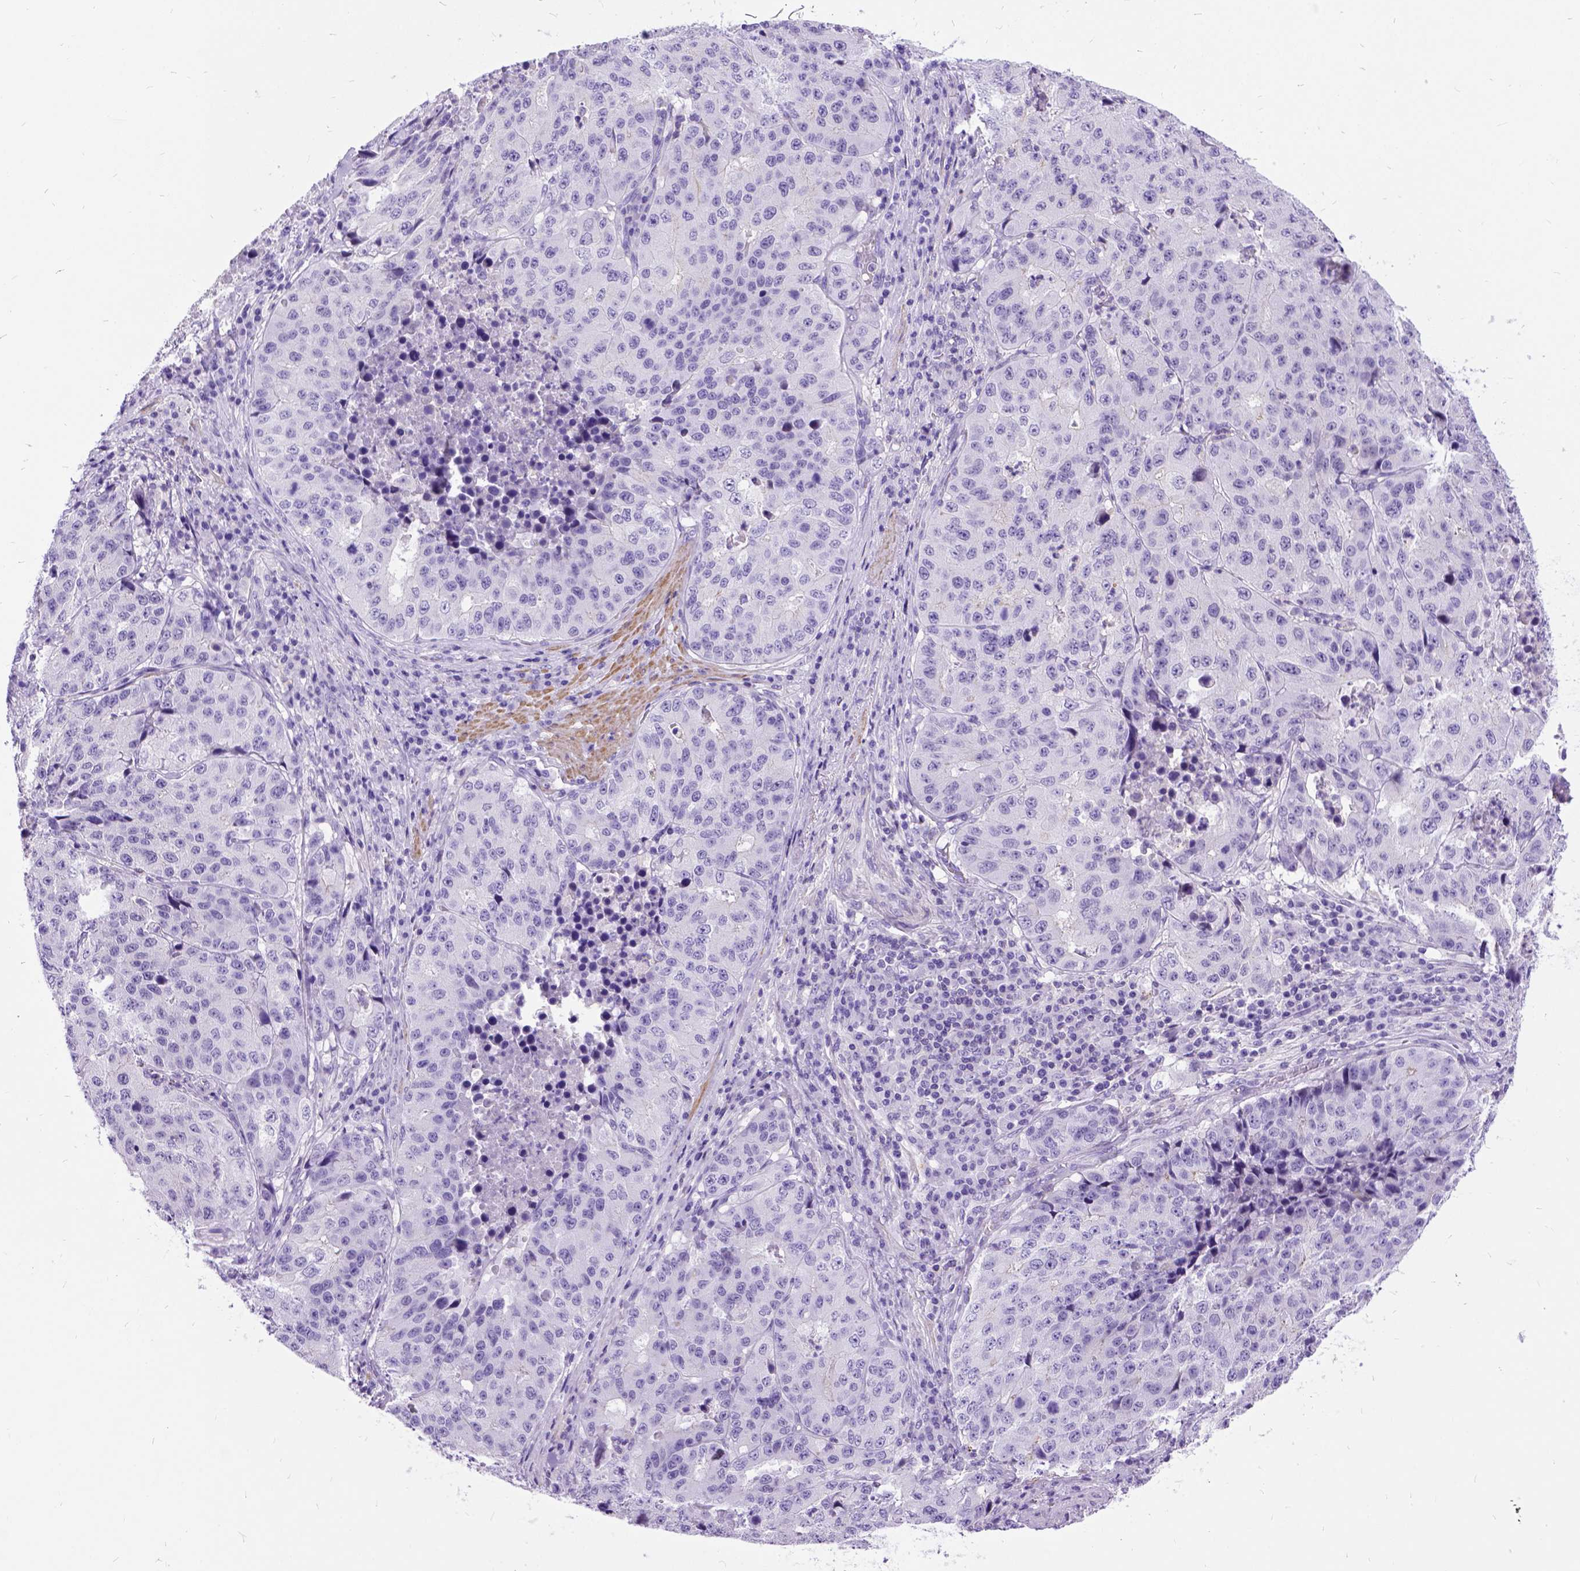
{"staining": {"intensity": "negative", "quantity": "none", "location": "none"}, "tissue": "stomach cancer", "cell_type": "Tumor cells", "image_type": "cancer", "snomed": [{"axis": "morphology", "description": "Adenocarcinoma, NOS"}, {"axis": "topography", "description": "Stomach"}], "caption": "A histopathology image of human stomach adenocarcinoma is negative for staining in tumor cells. Brightfield microscopy of immunohistochemistry (IHC) stained with DAB (3,3'-diaminobenzidine) (brown) and hematoxylin (blue), captured at high magnification.", "gene": "PRG2", "patient": {"sex": "male", "age": 71}}